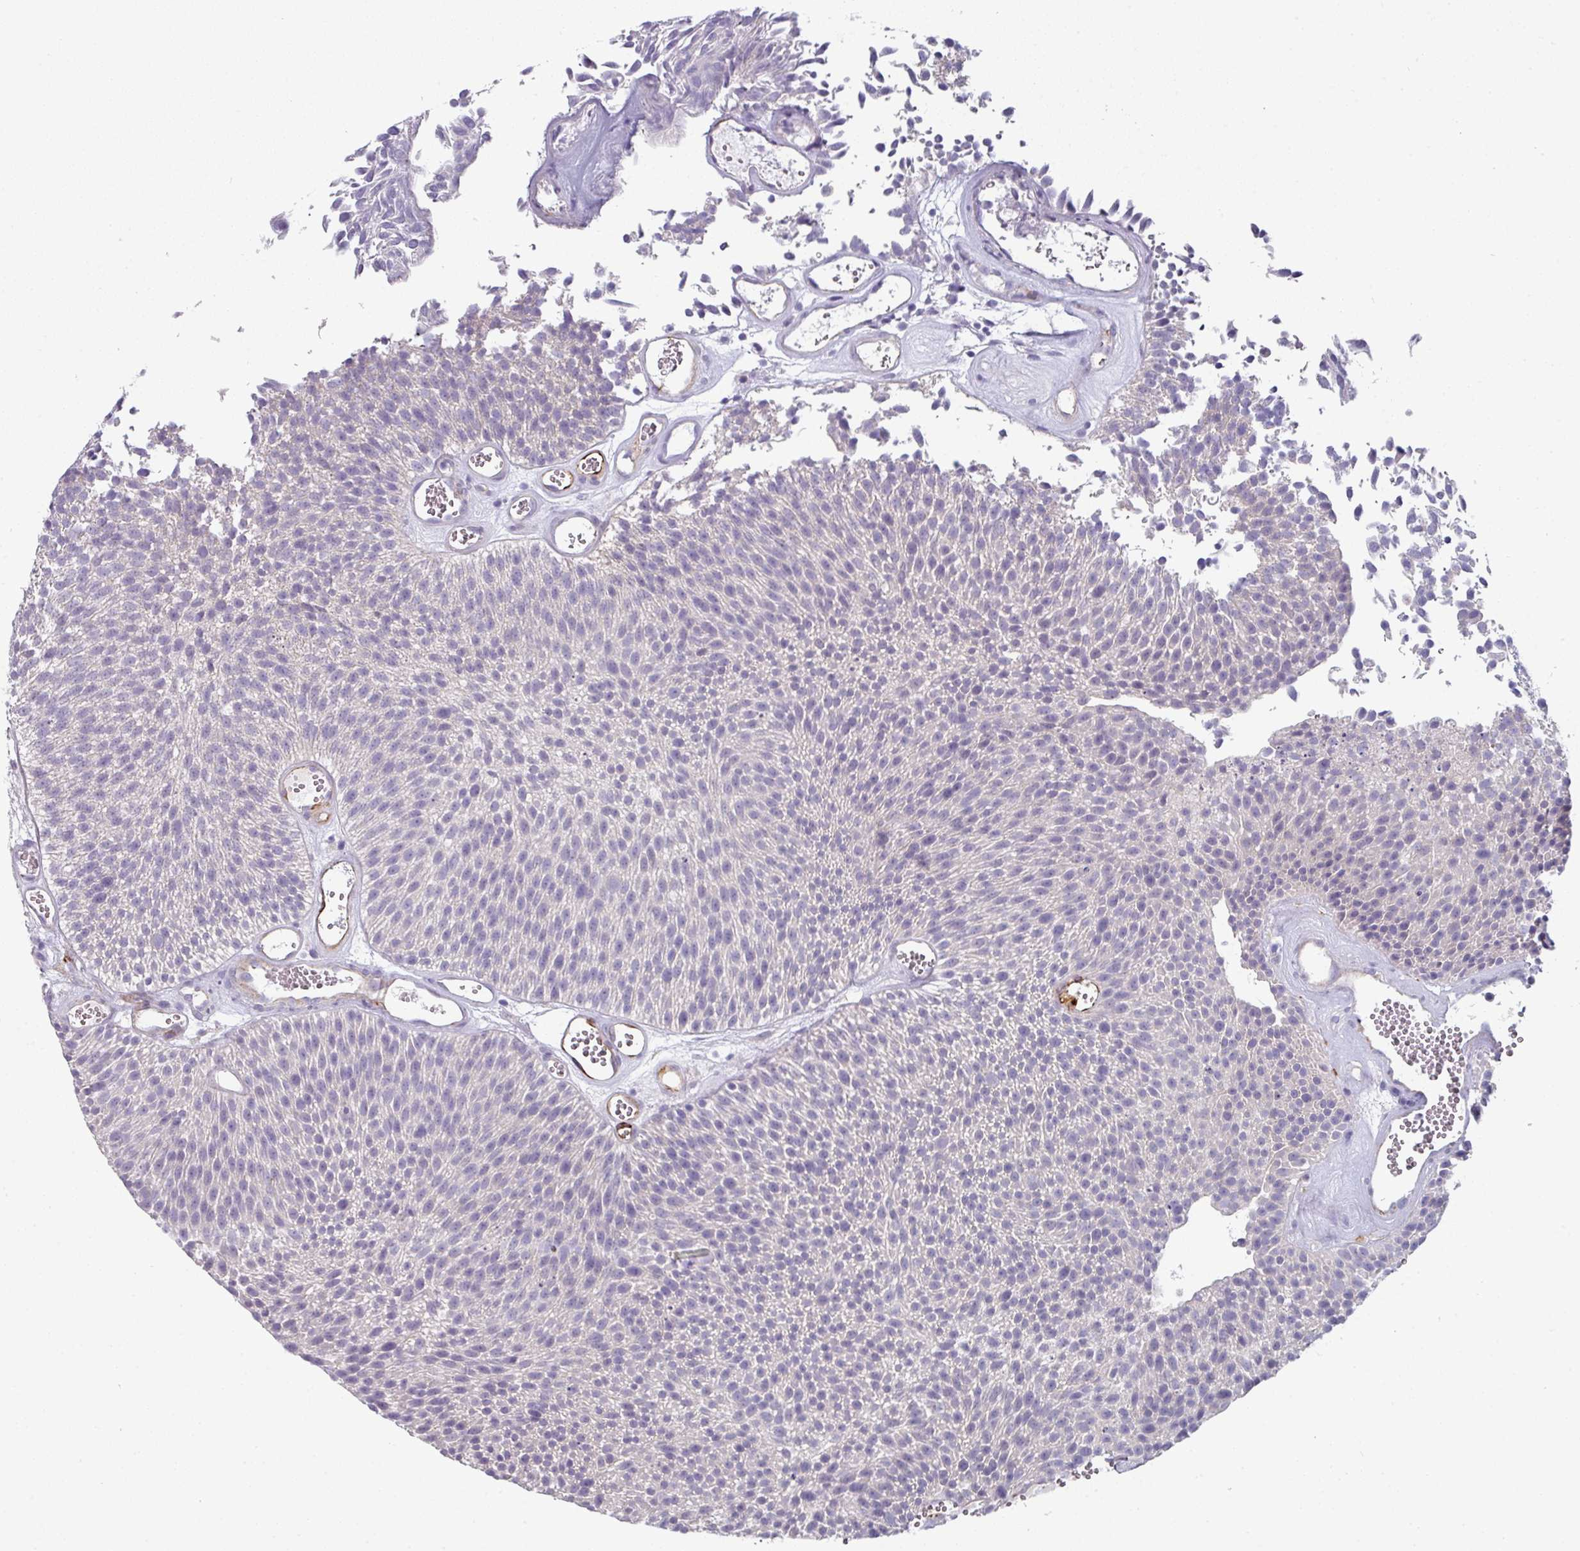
{"staining": {"intensity": "negative", "quantity": "none", "location": "none"}, "tissue": "urothelial cancer", "cell_type": "Tumor cells", "image_type": "cancer", "snomed": [{"axis": "morphology", "description": "Urothelial carcinoma, Low grade"}, {"axis": "topography", "description": "Urinary bladder"}], "caption": "Immunohistochemistry micrograph of neoplastic tissue: low-grade urothelial carcinoma stained with DAB demonstrates no significant protein staining in tumor cells.", "gene": "SLC17A7", "patient": {"sex": "female", "age": 79}}